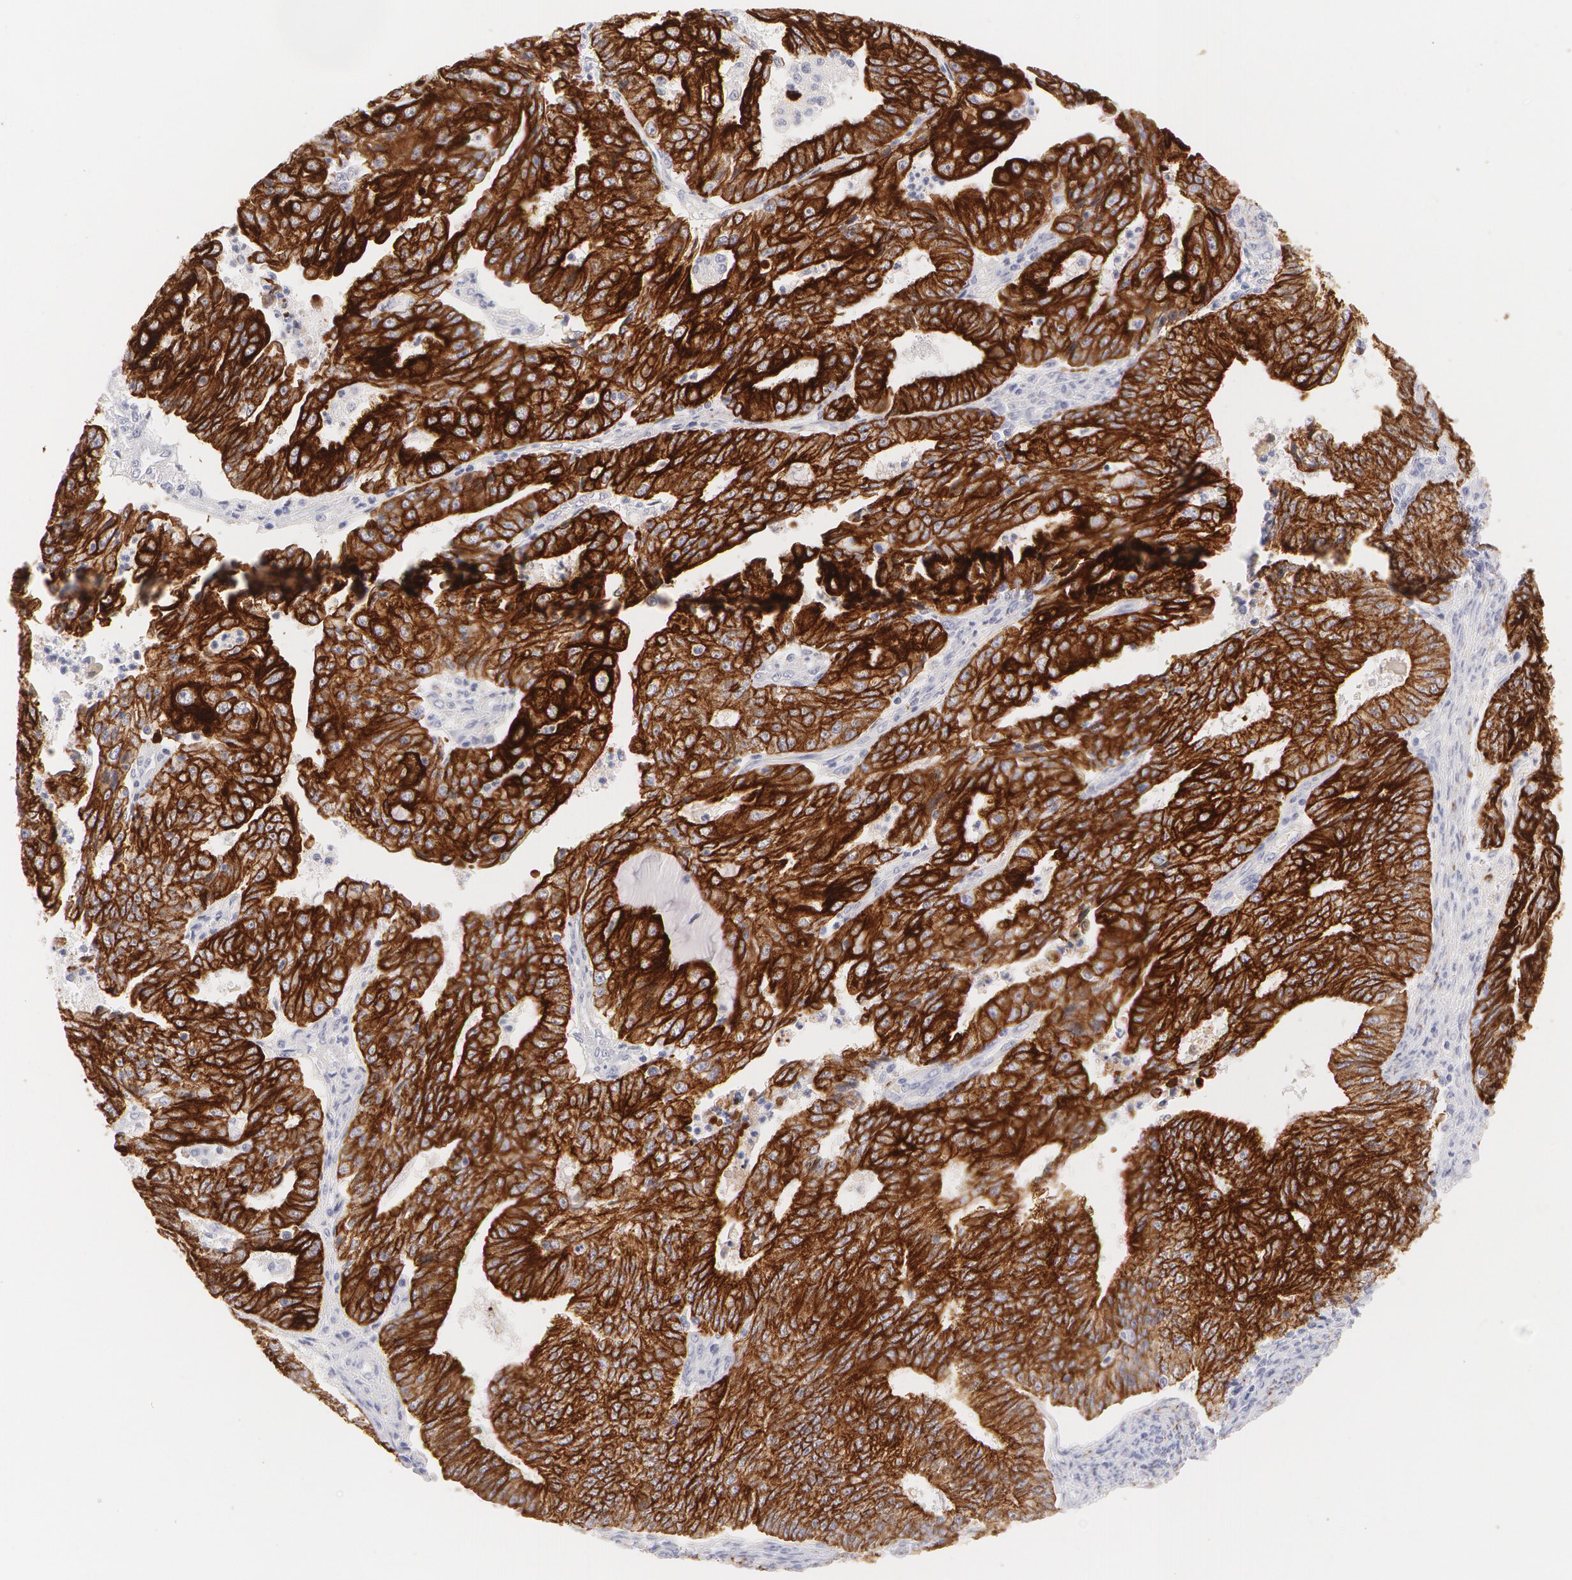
{"staining": {"intensity": "moderate", "quantity": ">75%", "location": "cytoplasmic/membranous"}, "tissue": "endometrial cancer", "cell_type": "Tumor cells", "image_type": "cancer", "snomed": [{"axis": "morphology", "description": "Adenocarcinoma, NOS"}, {"axis": "topography", "description": "Endometrium"}], "caption": "About >75% of tumor cells in endometrial cancer demonstrate moderate cytoplasmic/membranous protein positivity as visualized by brown immunohistochemical staining.", "gene": "KRT8", "patient": {"sex": "female", "age": 56}}